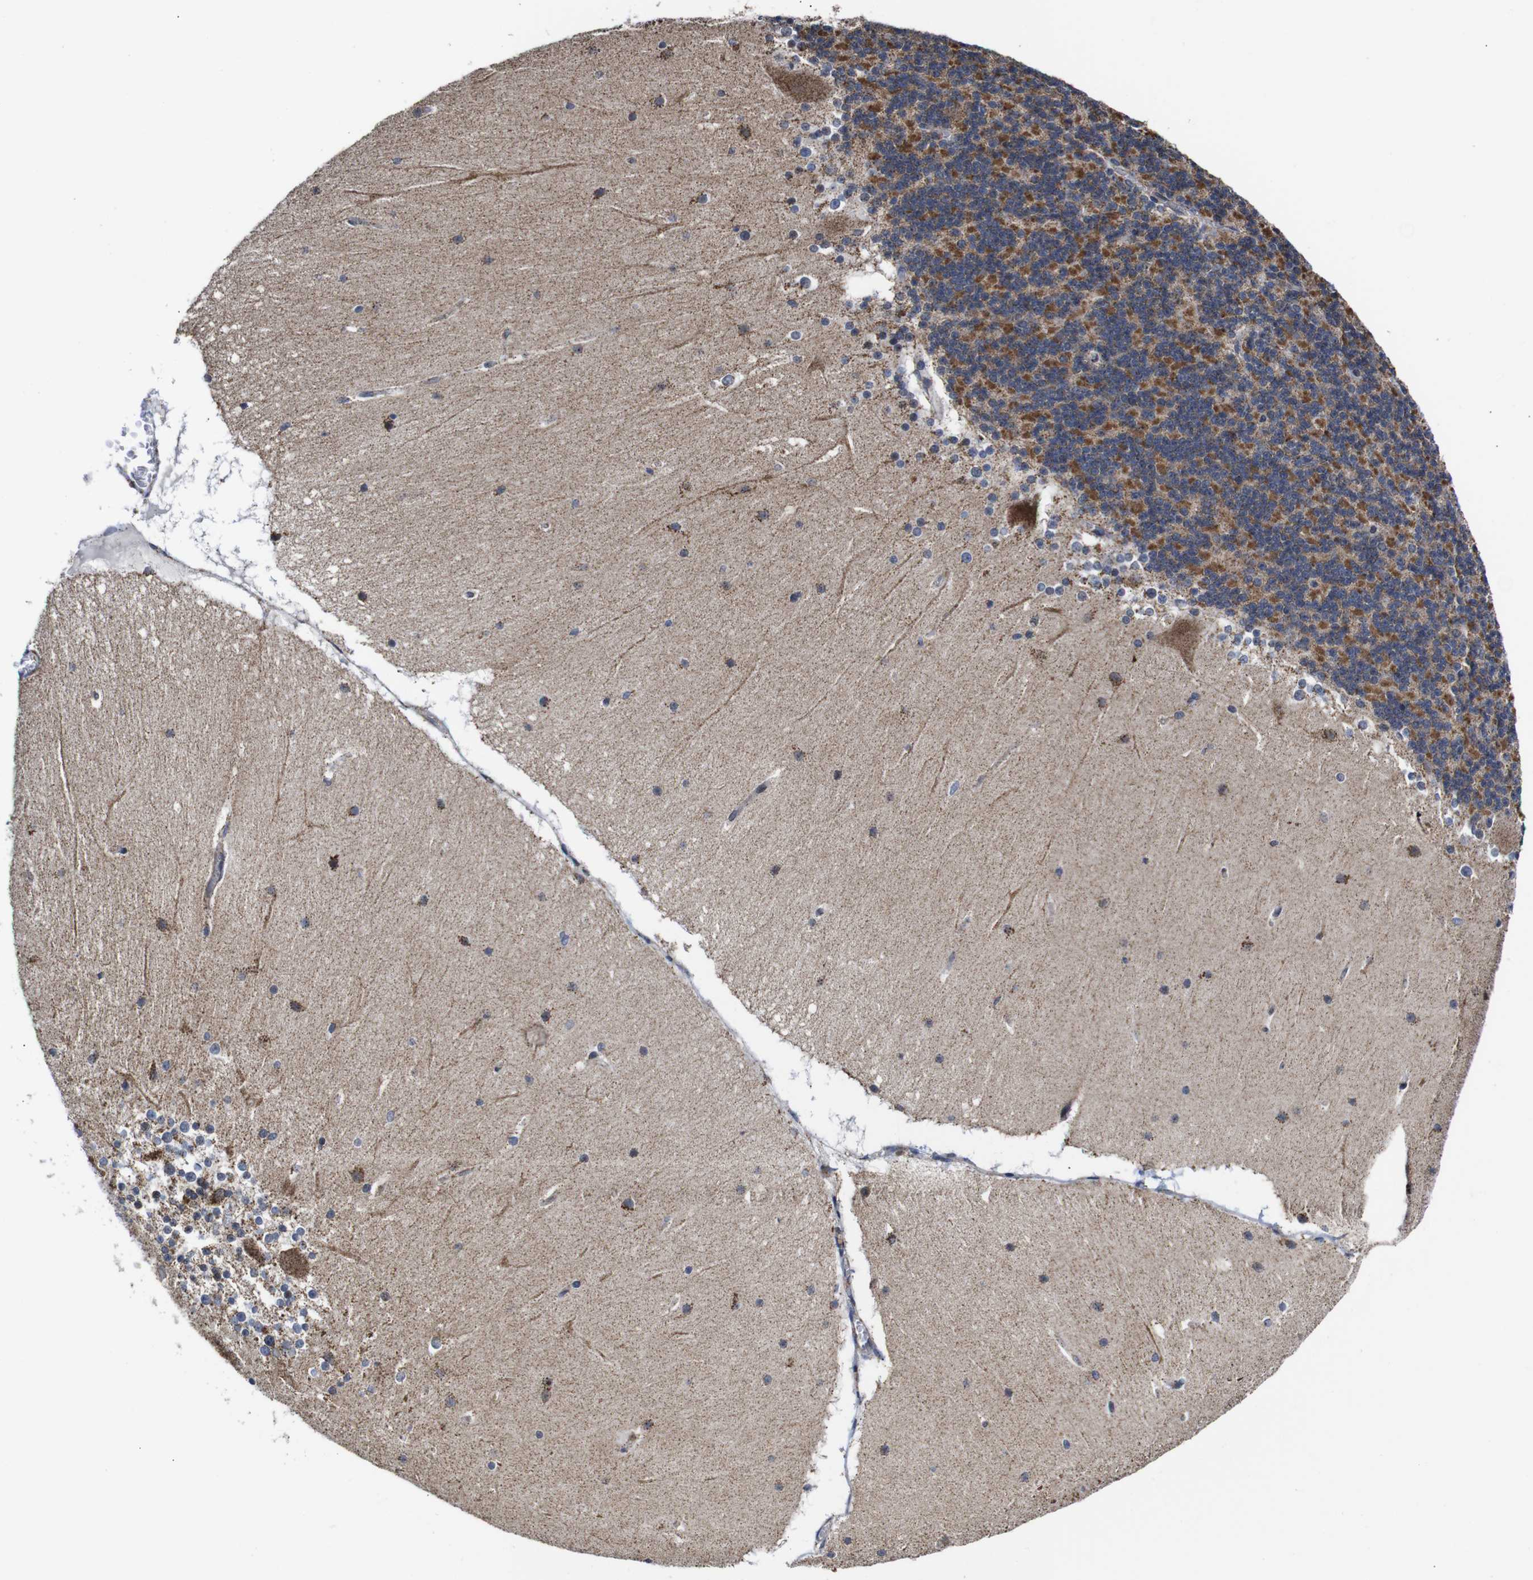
{"staining": {"intensity": "strong", "quantity": "25%-75%", "location": "nuclear"}, "tissue": "cerebellum", "cell_type": "Cells in granular layer", "image_type": "normal", "snomed": [{"axis": "morphology", "description": "Normal tissue, NOS"}, {"axis": "topography", "description": "Cerebellum"}], "caption": "Immunohistochemical staining of unremarkable cerebellum reveals high levels of strong nuclear staining in approximately 25%-75% of cells in granular layer.", "gene": "C17orf80", "patient": {"sex": "female", "age": 19}}